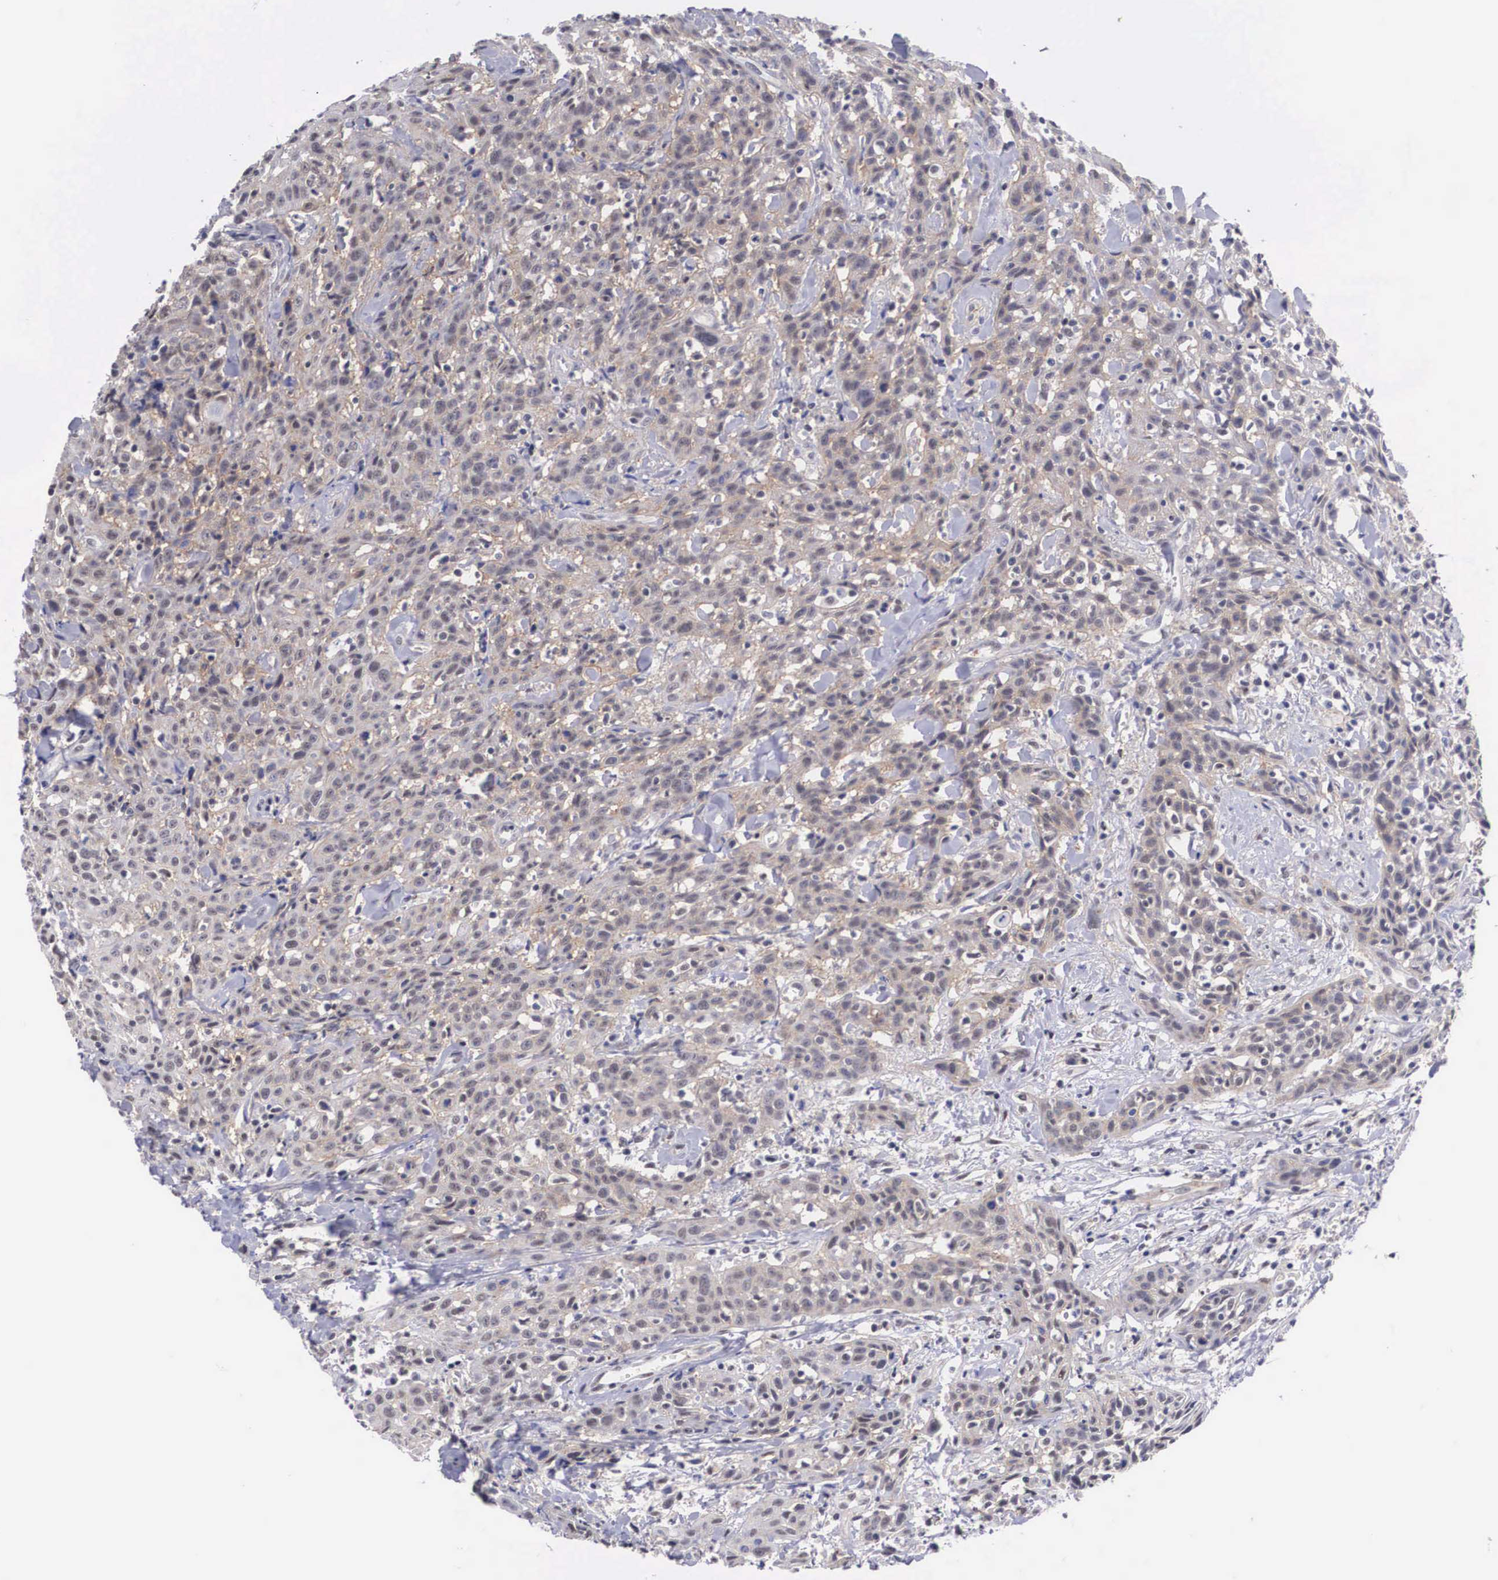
{"staining": {"intensity": "weak", "quantity": ">75%", "location": "cytoplasmic/membranous"}, "tissue": "head and neck cancer", "cell_type": "Tumor cells", "image_type": "cancer", "snomed": [{"axis": "morphology", "description": "Squamous cell carcinoma, NOS"}, {"axis": "topography", "description": "Oral tissue"}, {"axis": "topography", "description": "Head-Neck"}], "caption": "The image displays staining of head and neck cancer, revealing weak cytoplasmic/membranous protein staining (brown color) within tumor cells.", "gene": "NR4A2", "patient": {"sex": "female", "age": 82}}